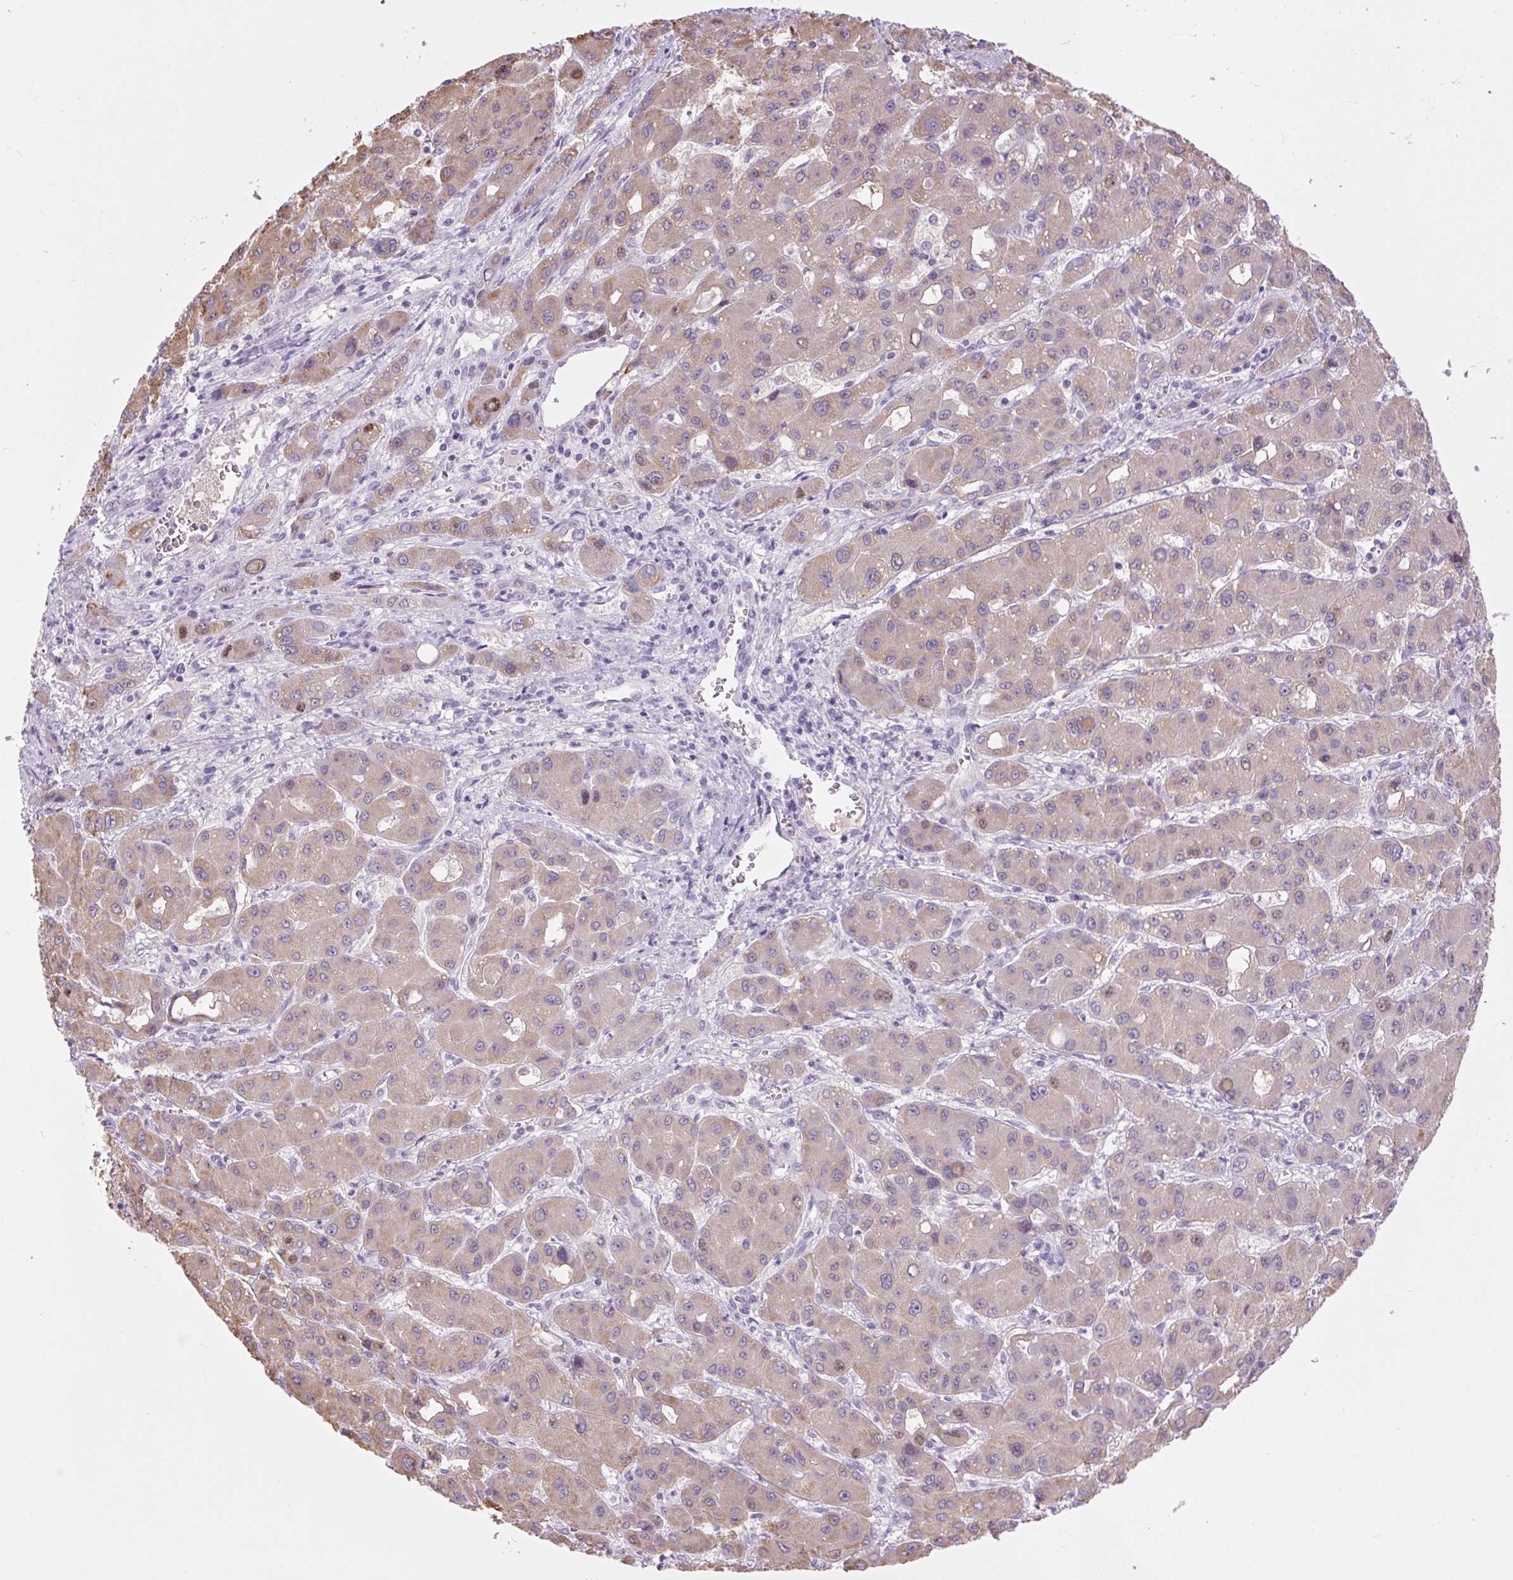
{"staining": {"intensity": "weak", "quantity": ">75%", "location": "cytoplasmic/membranous"}, "tissue": "liver cancer", "cell_type": "Tumor cells", "image_type": "cancer", "snomed": [{"axis": "morphology", "description": "Carcinoma, Hepatocellular, NOS"}, {"axis": "topography", "description": "Liver"}], "caption": "Protein analysis of hepatocellular carcinoma (liver) tissue displays weak cytoplasmic/membranous positivity in about >75% of tumor cells. (DAB = brown stain, brightfield microscopy at high magnification).", "gene": "COL9A2", "patient": {"sex": "male", "age": 55}}